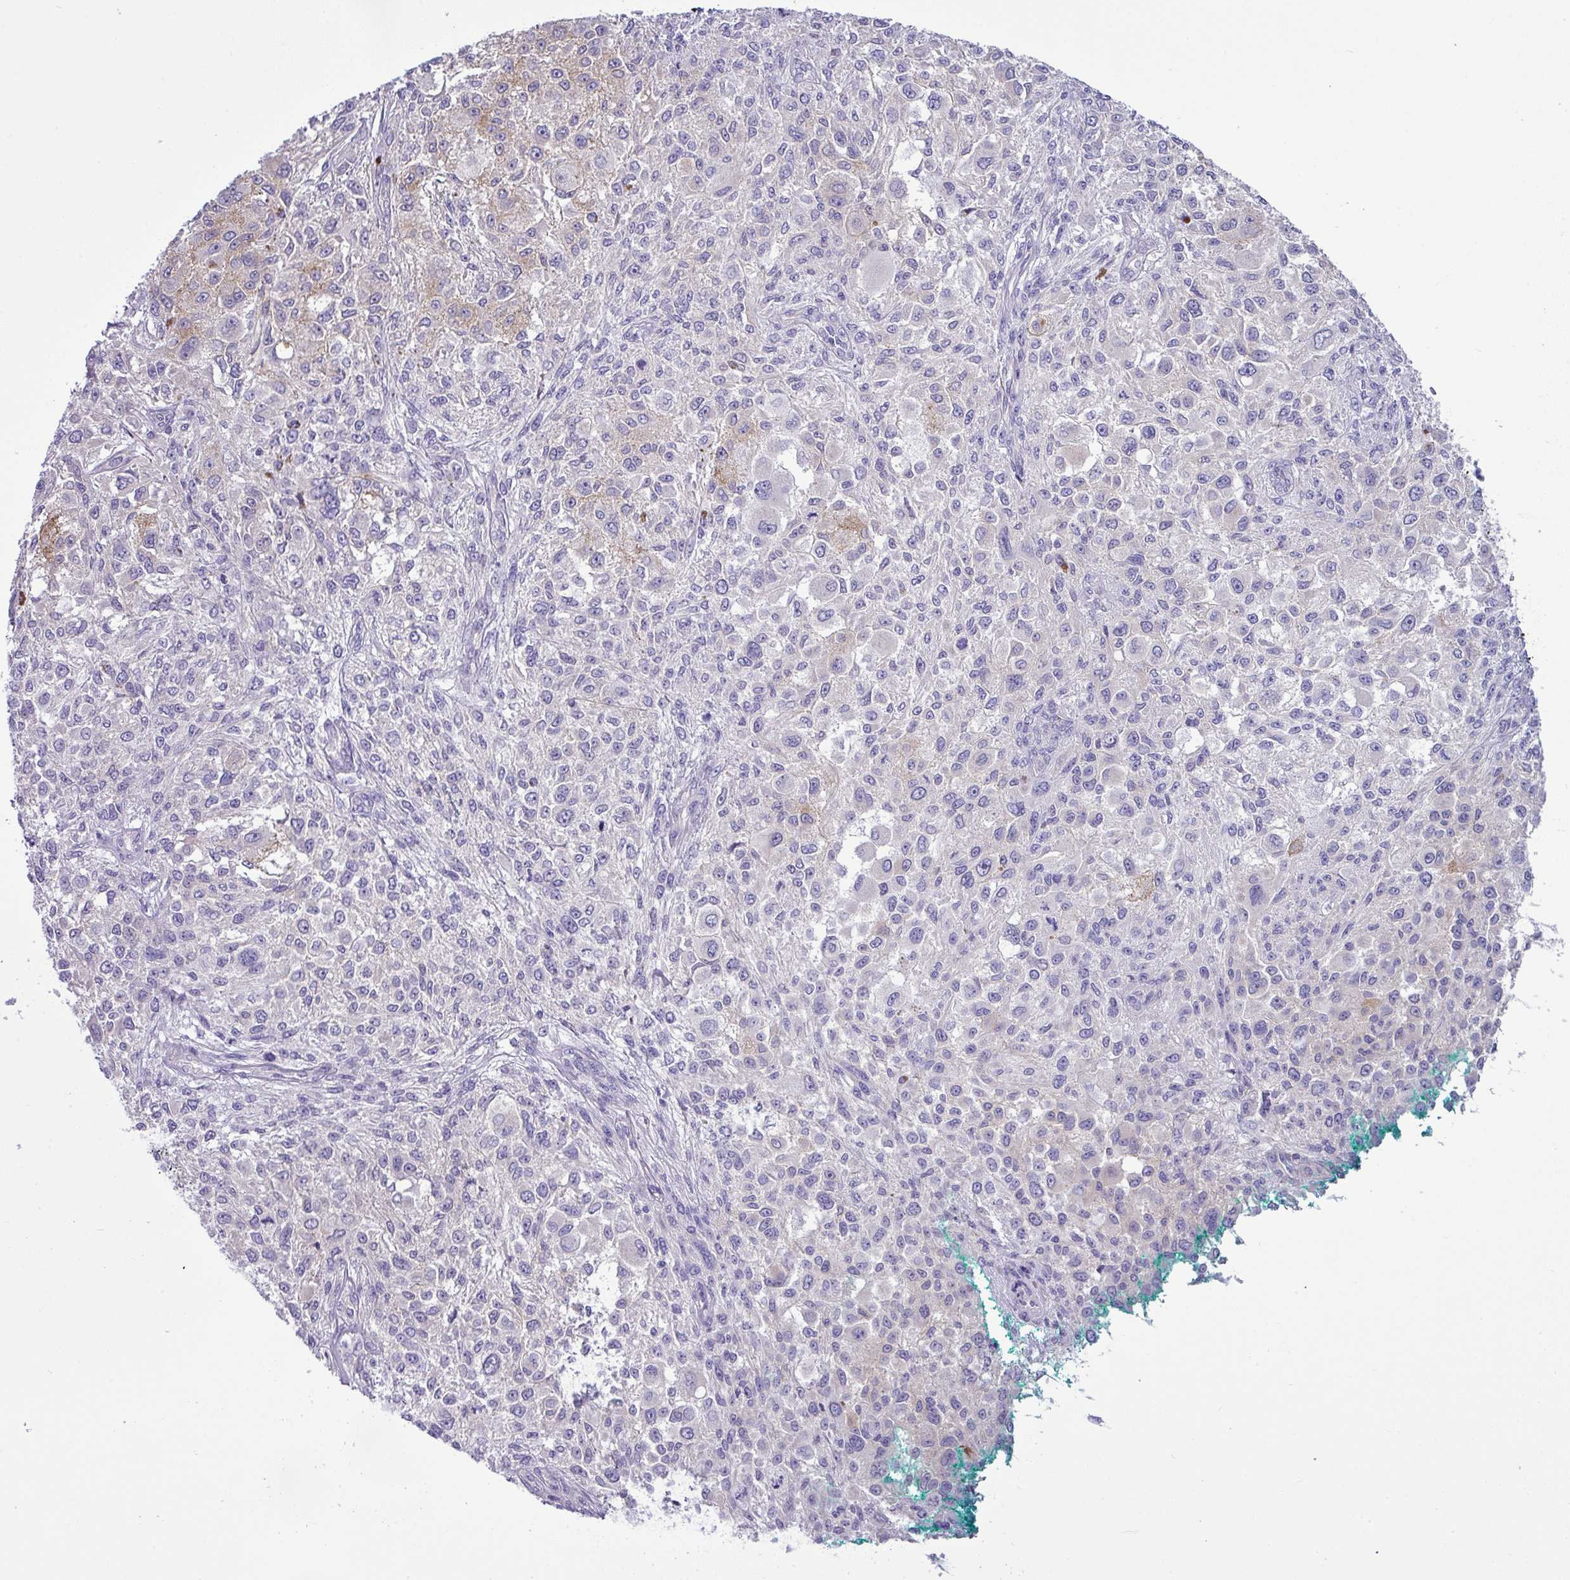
{"staining": {"intensity": "negative", "quantity": "none", "location": "none"}, "tissue": "melanoma", "cell_type": "Tumor cells", "image_type": "cancer", "snomed": [{"axis": "morphology", "description": "Necrosis, NOS"}, {"axis": "morphology", "description": "Malignant melanoma, NOS"}, {"axis": "topography", "description": "Skin"}], "caption": "IHC histopathology image of human malignant melanoma stained for a protein (brown), which shows no positivity in tumor cells.", "gene": "ACAP3", "patient": {"sex": "female", "age": 87}}